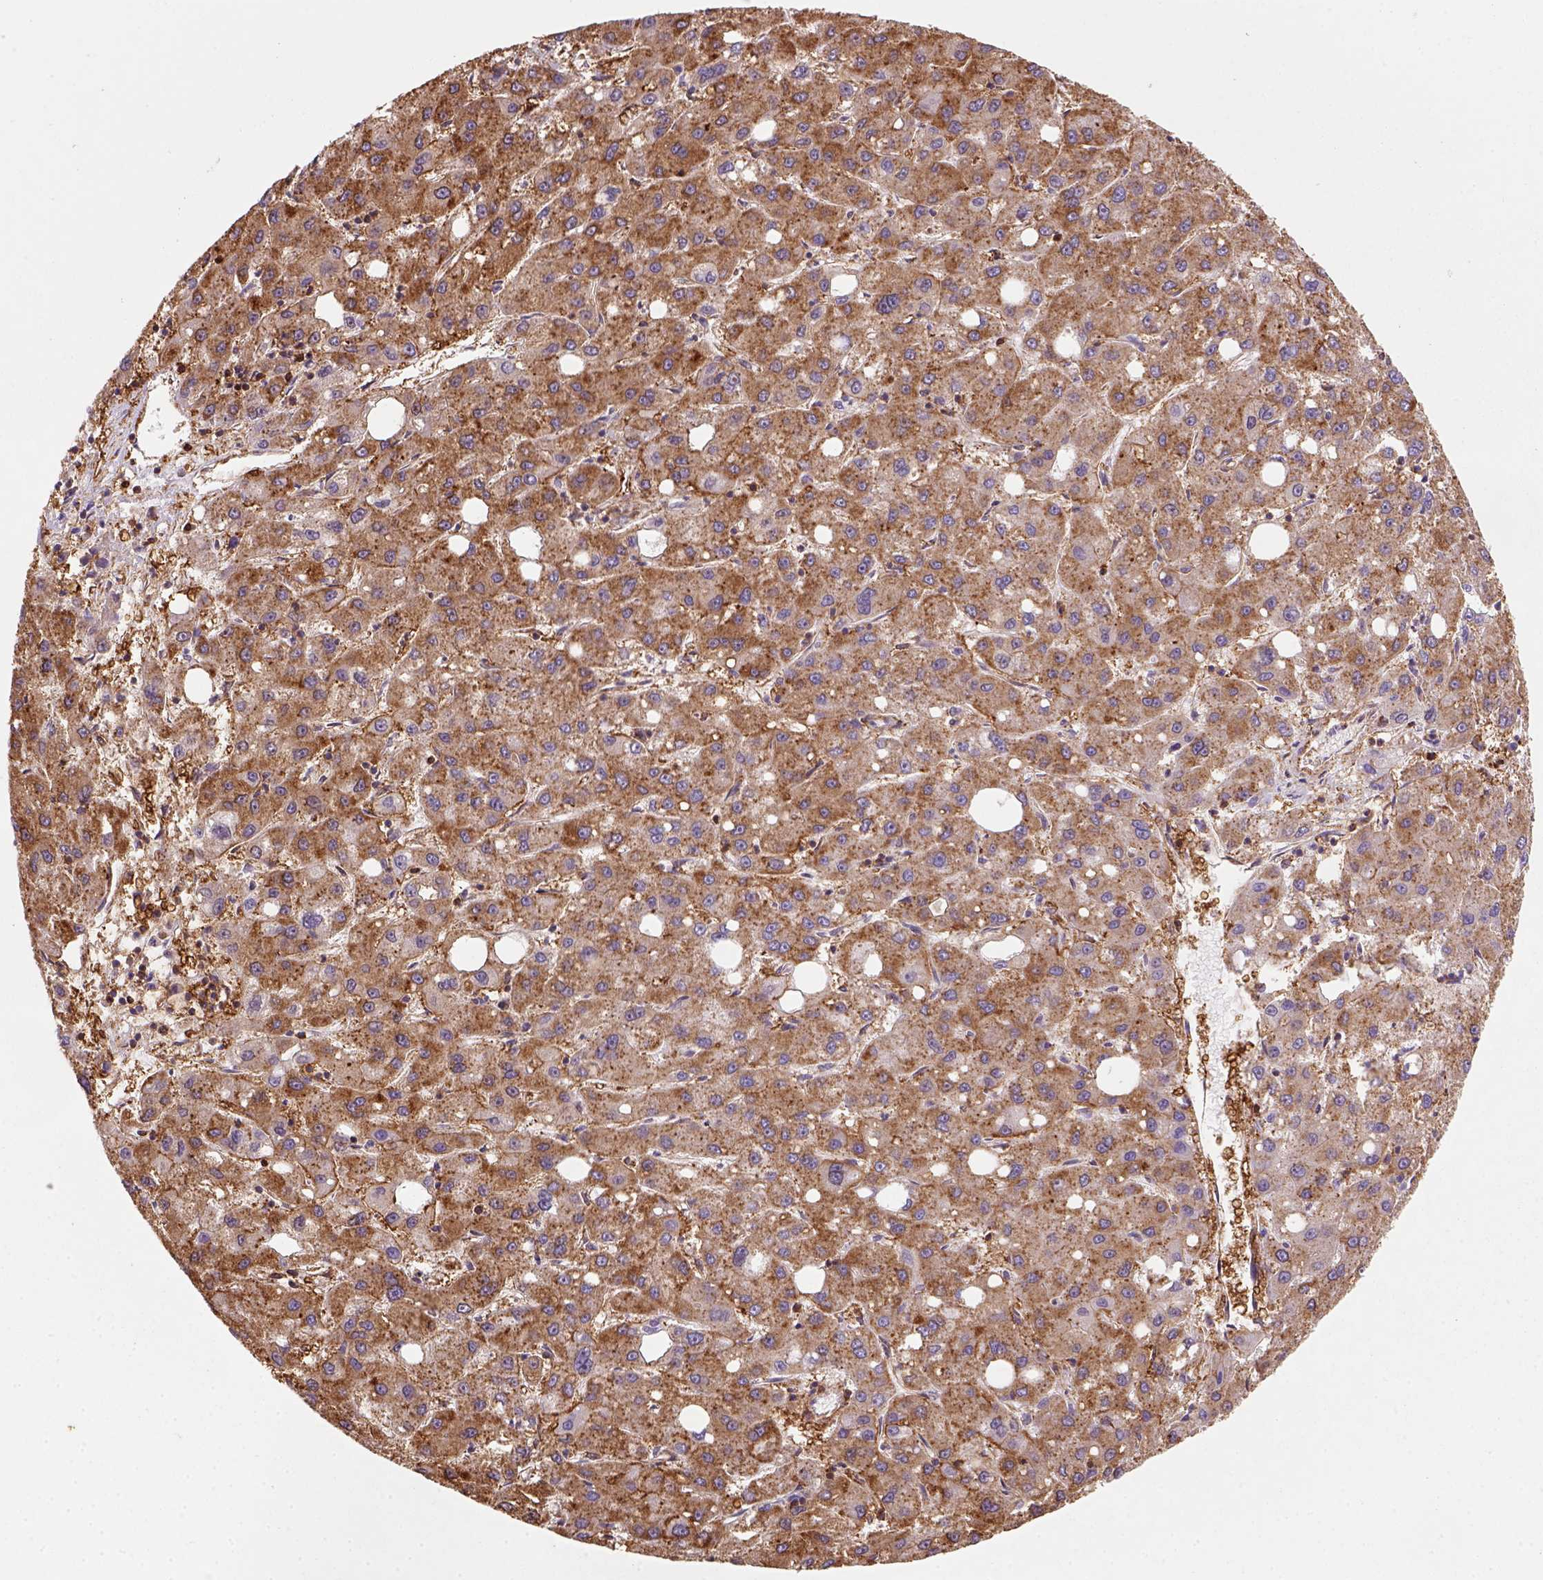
{"staining": {"intensity": "moderate", "quantity": ">75%", "location": "cytoplasmic/membranous"}, "tissue": "liver cancer", "cell_type": "Tumor cells", "image_type": "cancer", "snomed": [{"axis": "morphology", "description": "Carcinoma, Hepatocellular, NOS"}, {"axis": "topography", "description": "Liver"}], "caption": "Immunohistochemistry (IHC) (DAB (3,3'-diaminobenzidine)) staining of hepatocellular carcinoma (liver) displays moderate cytoplasmic/membranous protein positivity in about >75% of tumor cells. (DAB IHC, brown staining for protein, blue staining for nuclei).", "gene": "GPRC5D", "patient": {"sex": "male", "age": 73}}